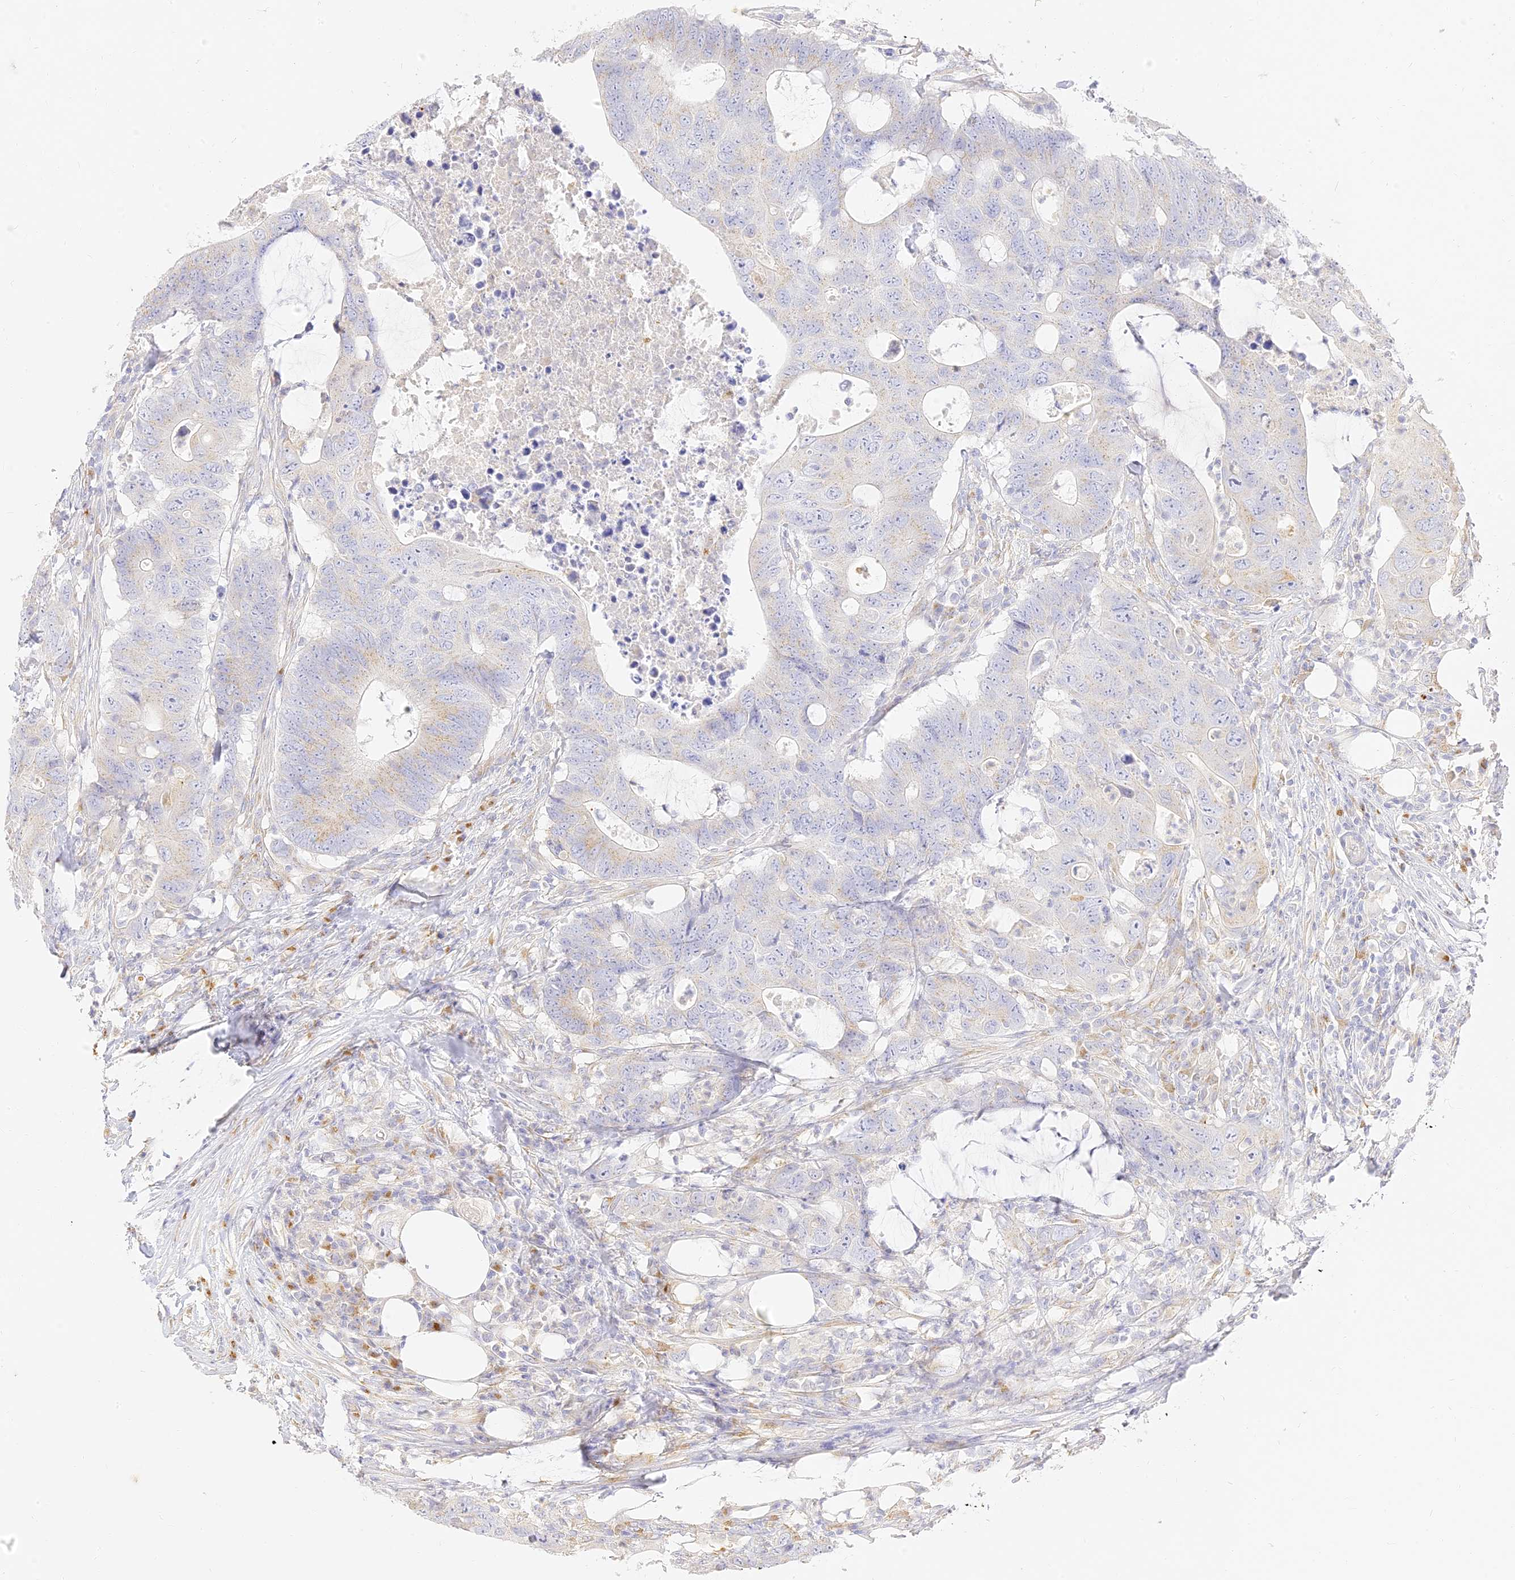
{"staining": {"intensity": "weak", "quantity": "<25%", "location": "cytoplasmic/membranous"}, "tissue": "colorectal cancer", "cell_type": "Tumor cells", "image_type": "cancer", "snomed": [{"axis": "morphology", "description": "Adenocarcinoma, NOS"}, {"axis": "topography", "description": "Colon"}], "caption": "Immunohistochemical staining of colorectal cancer demonstrates no significant staining in tumor cells. (DAB IHC, high magnification).", "gene": "SEC13", "patient": {"sex": "male", "age": 71}}